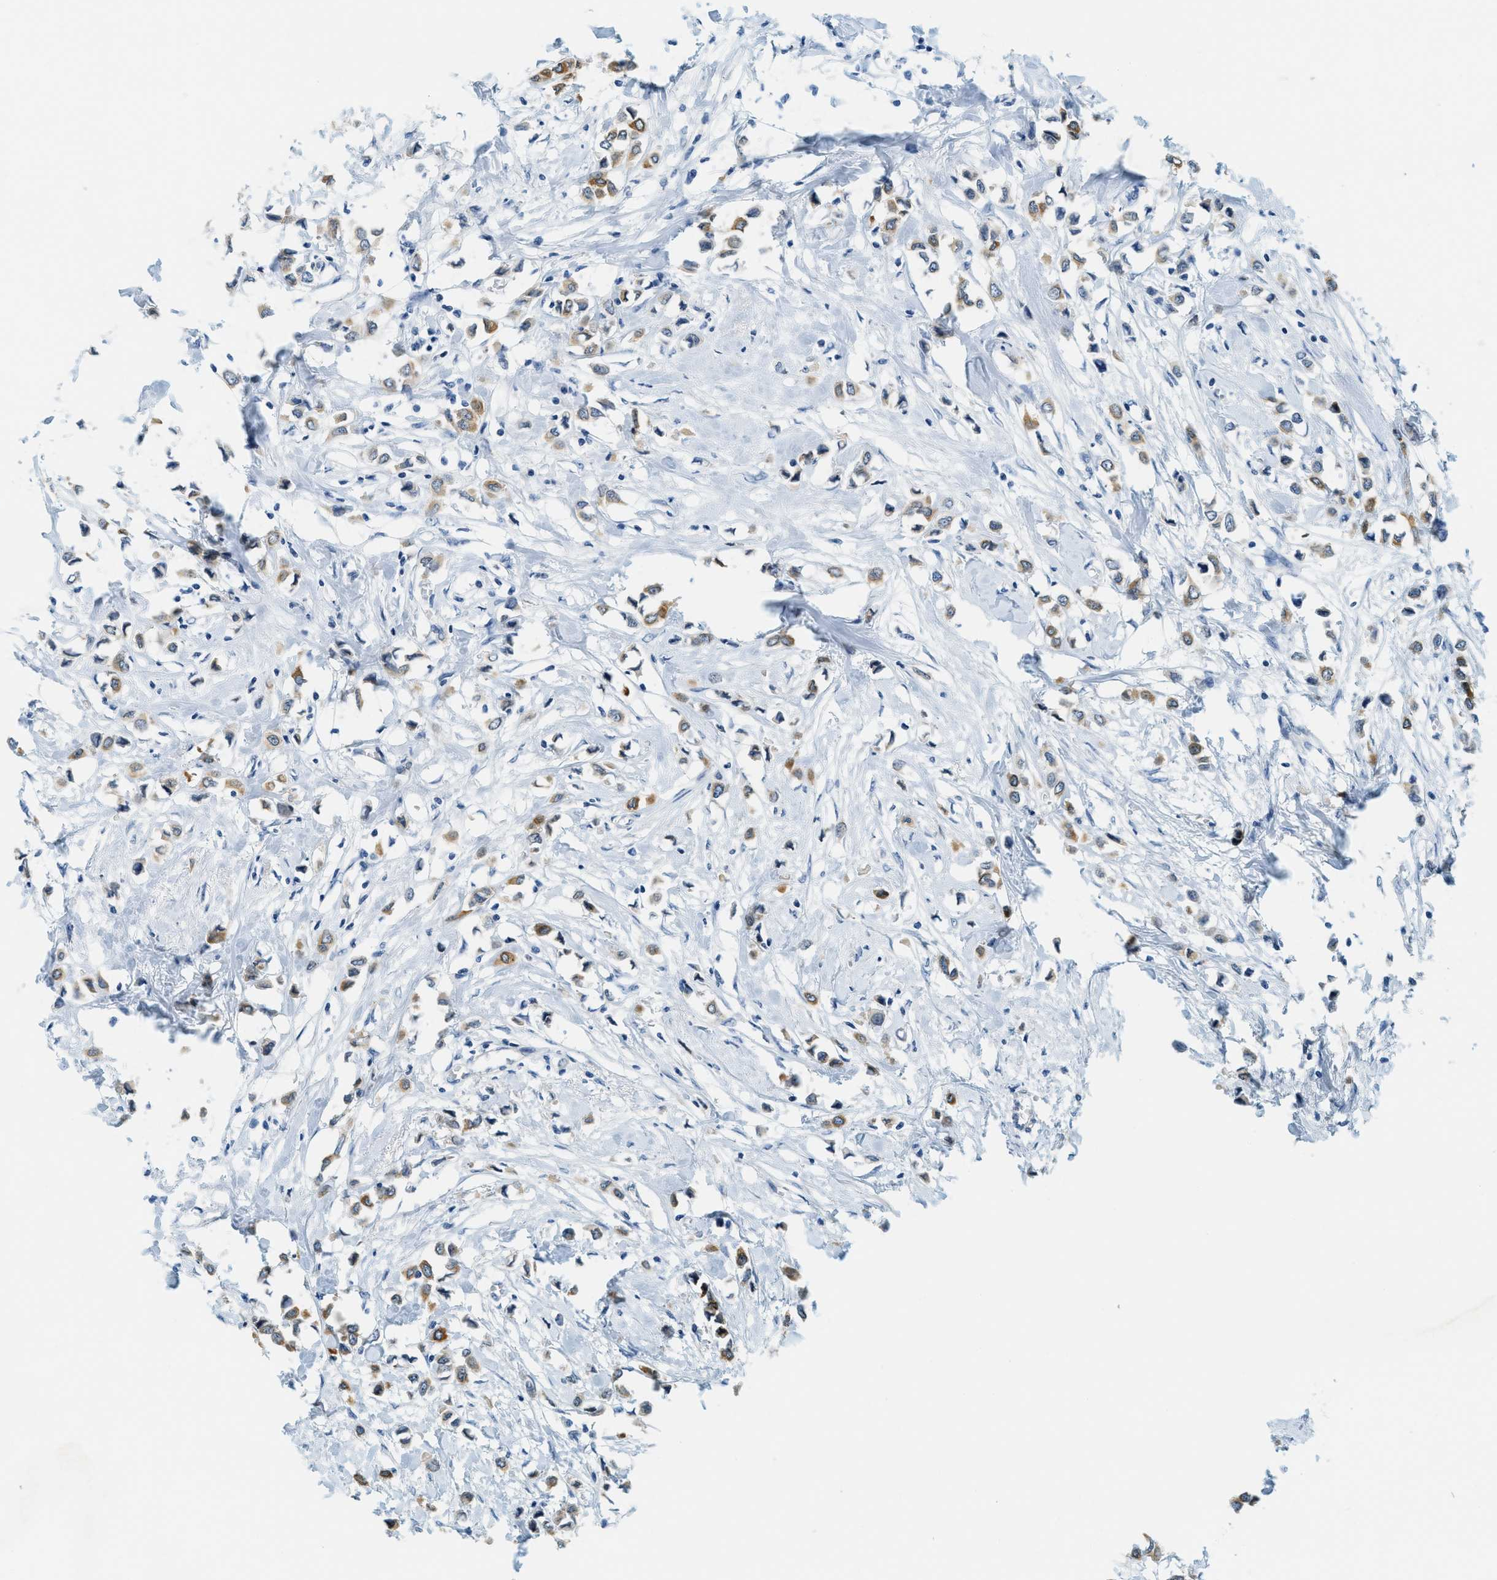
{"staining": {"intensity": "moderate", "quantity": ">75%", "location": "cytoplasmic/membranous"}, "tissue": "breast cancer", "cell_type": "Tumor cells", "image_type": "cancer", "snomed": [{"axis": "morphology", "description": "Lobular carcinoma"}, {"axis": "topography", "description": "Breast"}], "caption": "A micrograph of breast cancer stained for a protein demonstrates moderate cytoplasmic/membranous brown staining in tumor cells. (DAB (3,3'-diaminobenzidine) IHC, brown staining for protein, blue staining for nuclei).", "gene": "CYP4X1", "patient": {"sex": "female", "age": 51}}